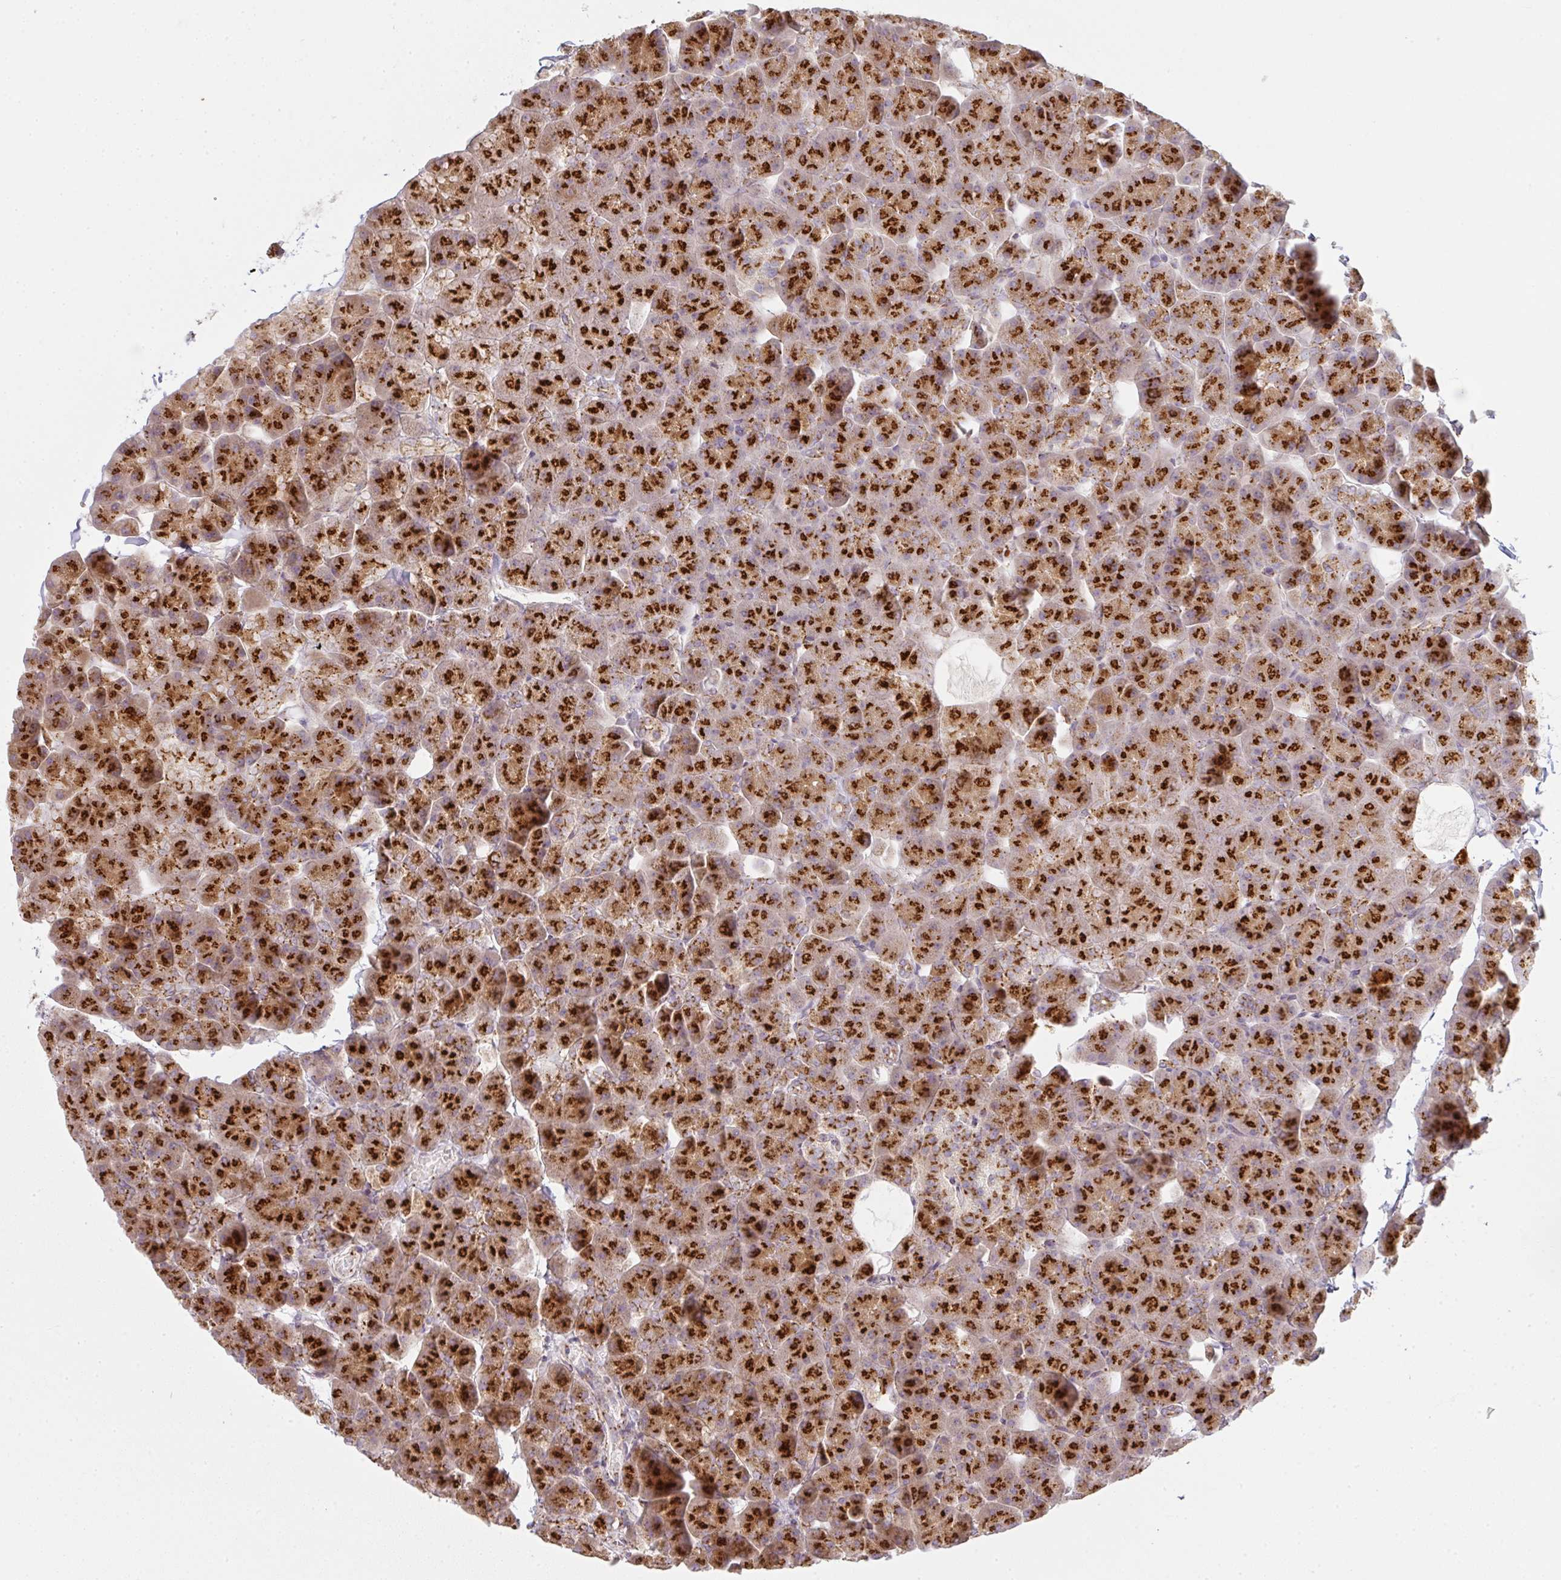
{"staining": {"intensity": "strong", "quantity": ">75%", "location": "cytoplasmic/membranous"}, "tissue": "pancreas", "cell_type": "Exocrine glandular cells", "image_type": "normal", "snomed": [{"axis": "morphology", "description": "Normal tissue, NOS"}, {"axis": "topography", "description": "Pancreas"}], "caption": "Immunohistochemical staining of benign pancreas shows >75% levels of strong cytoplasmic/membranous protein staining in about >75% of exocrine glandular cells. (Stains: DAB in brown, nuclei in blue, Microscopy: brightfield microscopy at high magnification).", "gene": "GVQW3", "patient": {"sex": "male", "age": 35}}